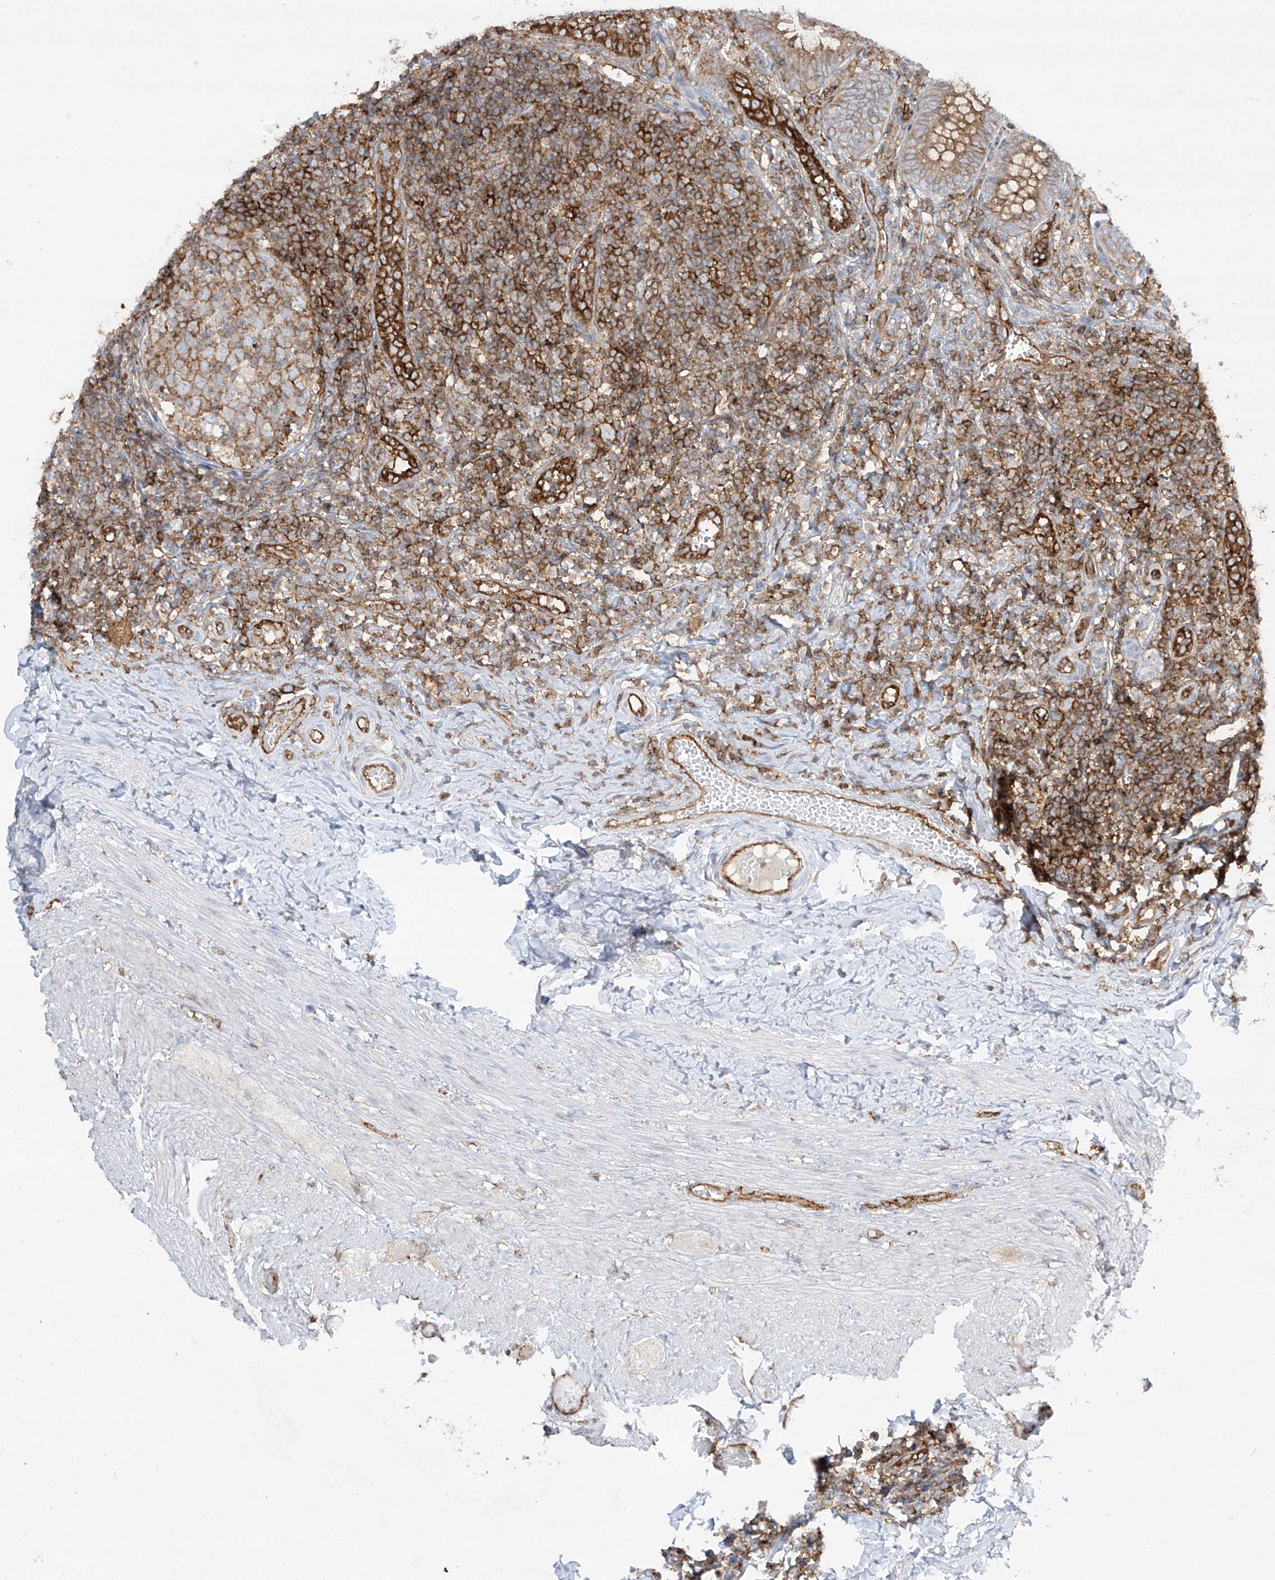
{"staining": {"intensity": "strong", "quantity": "25%-75%", "location": "cytoplasmic/membranous"}, "tissue": "appendix", "cell_type": "Glandular cells", "image_type": "normal", "snomed": [{"axis": "morphology", "description": "Normal tissue, NOS"}, {"axis": "topography", "description": "Appendix"}], "caption": "DAB (3,3'-diaminobenzidine) immunohistochemical staining of unremarkable human appendix demonstrates strong cytoplasmic/membranous protein positivity in approximately 25%-75% of glandular cells. (DAB (3,3'-diaminobenzidine) = brown stain, brightfield microscopy at high magnification).", "gene": "HLA", "patient": {"sex": "male", "age": 8}}